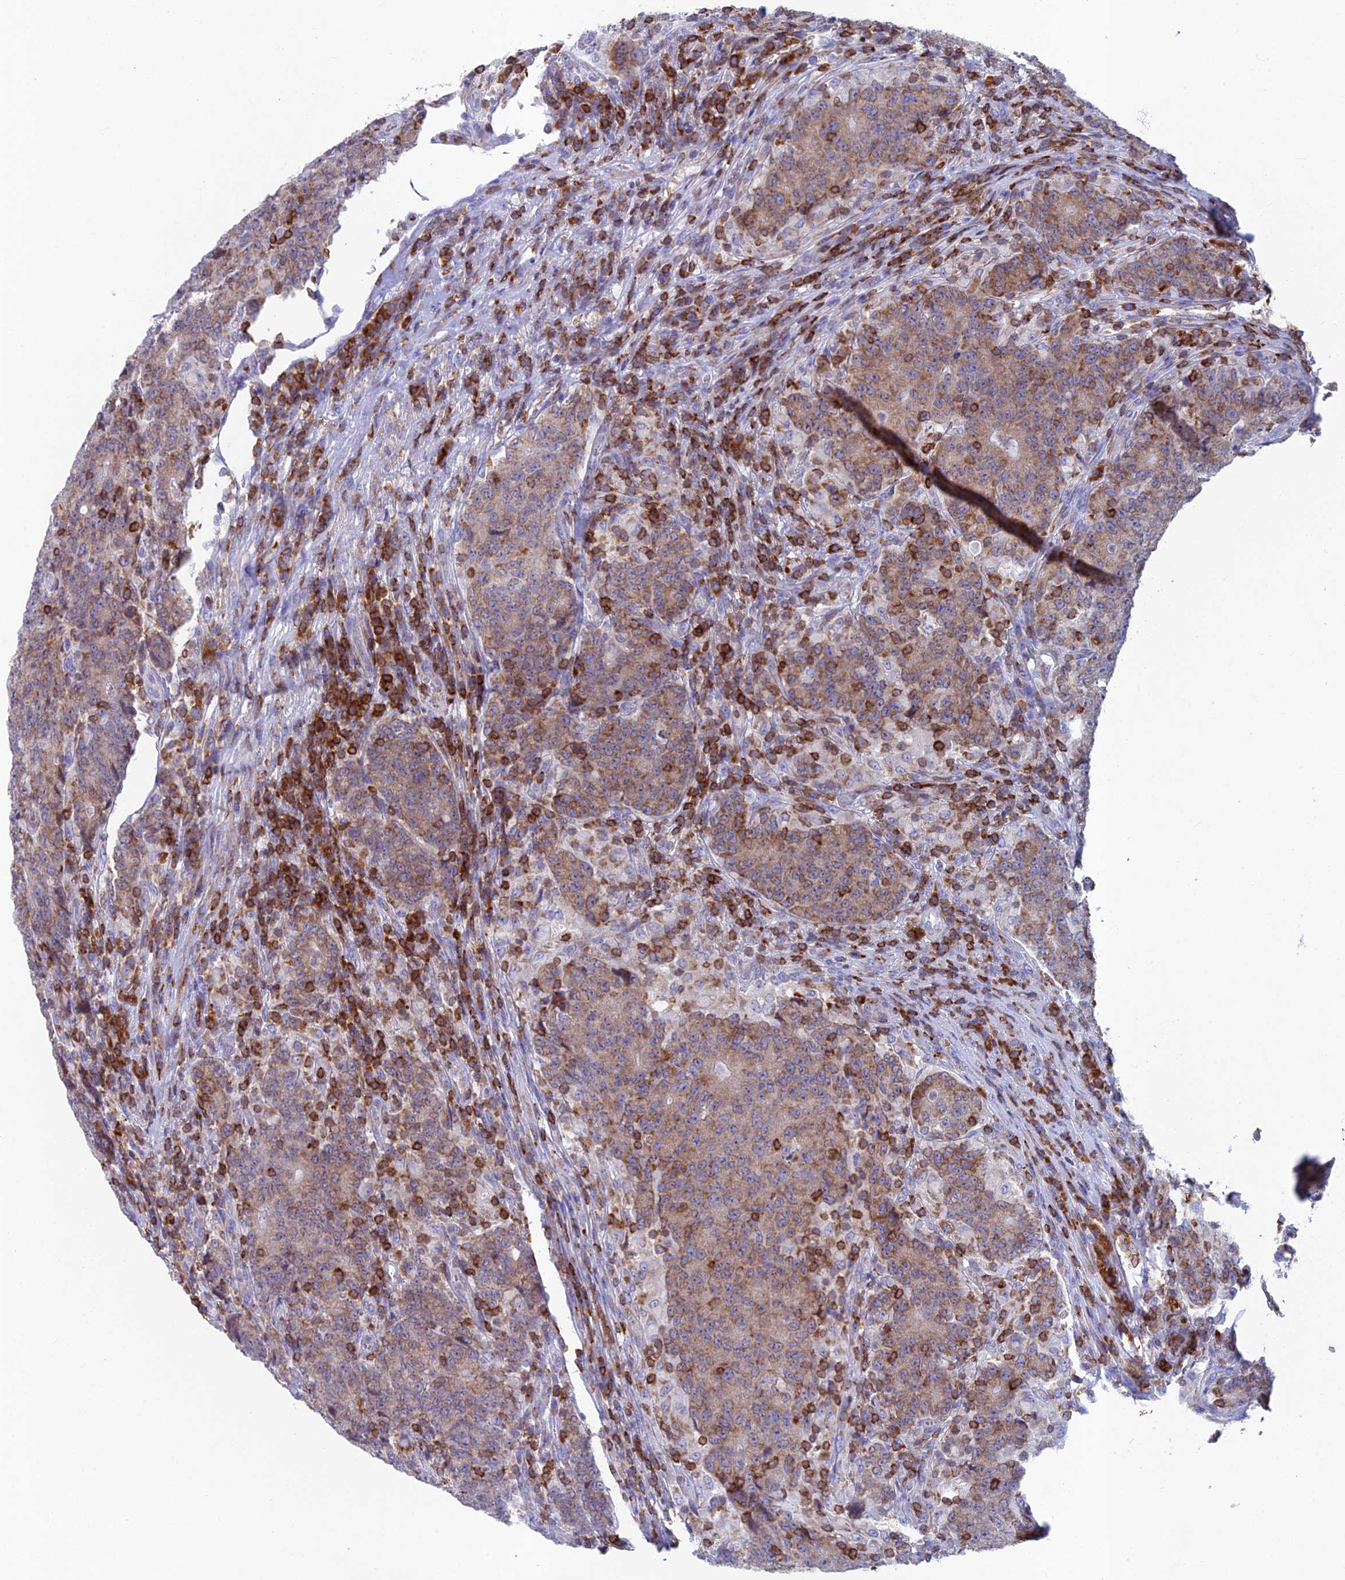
{"staining": {"intensity": "weak", "quantity": ">75%", "location": "cytoplasmic/membranous"}, "tissue": "colorectal cancer", "cell_type": "Tumor cells", "image_type": "cancer", "snomed": [{"axis": "morphology", "description": "Adenocarcinoma, NOS"}, {"axis": "topography", "description": "Colon"}], "caption": "Colorectal cancer (adenocarcinoma) stained with immunohistochemistry shows weak cytoplasmic/membranous positivity in approximately >75% of tumor cells.", "gene": "ABI3BP", "patient": {"sex": "female", "age": 75}}